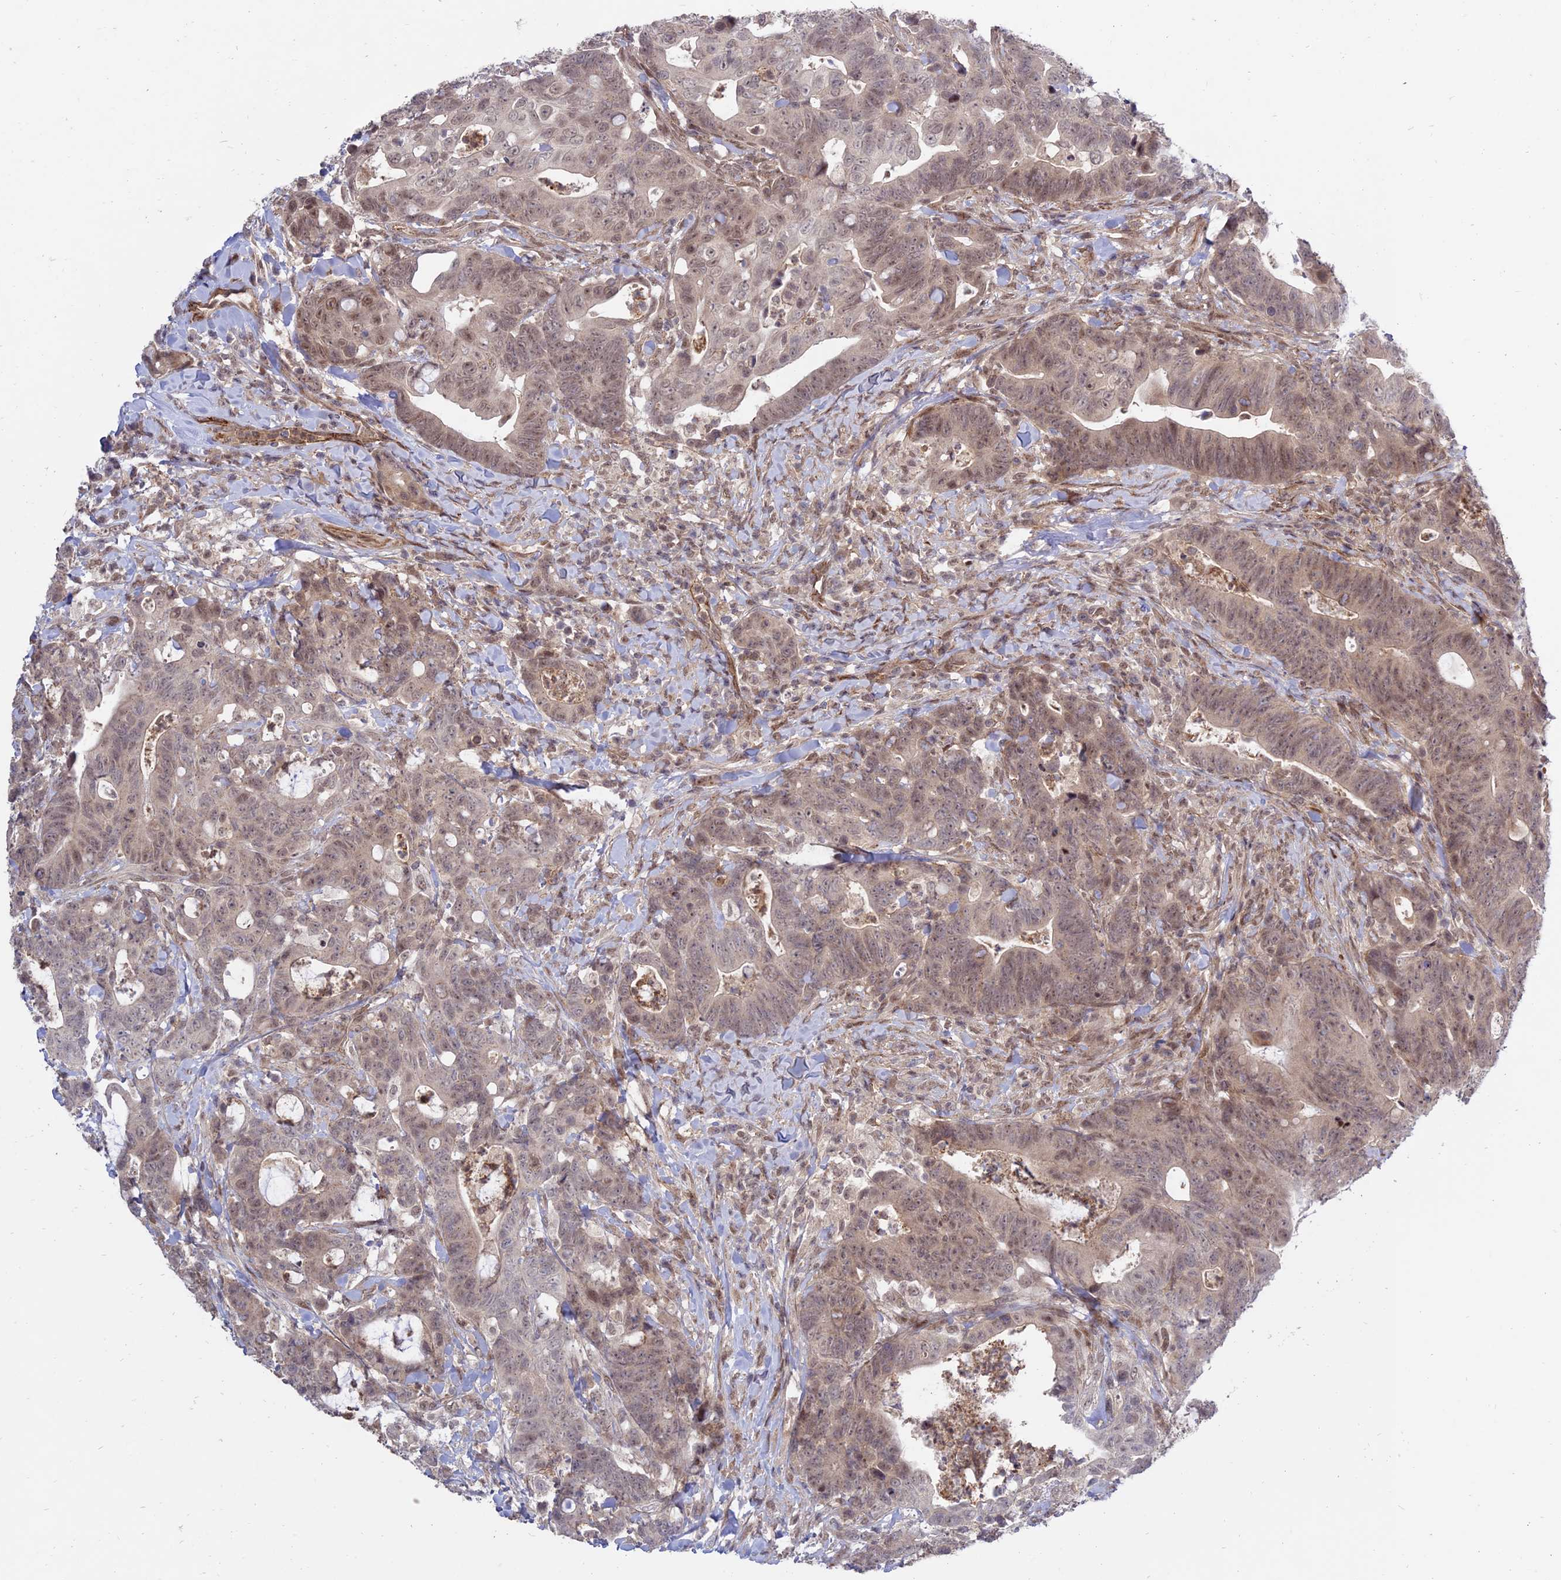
{"staining": {"intensity": "moderate", "quantity": ">75%", "location": "nuclear"}, "tissue": "colorectal cancer", "cell_type": "Tumor cells", "image_type": "cancer", "snomed": [{"axis": "morphology", "description": "Adenocarcinoma, NOS"}, {"axis": "topography", "description": "Colon"}], "caption": "Tumor cells show moderate nuclear expression in approximately >75% of cells in colorectal adenocarcinoma.", "gene": "ZNF85", "patient": {"sex": "female", "age": 82}}